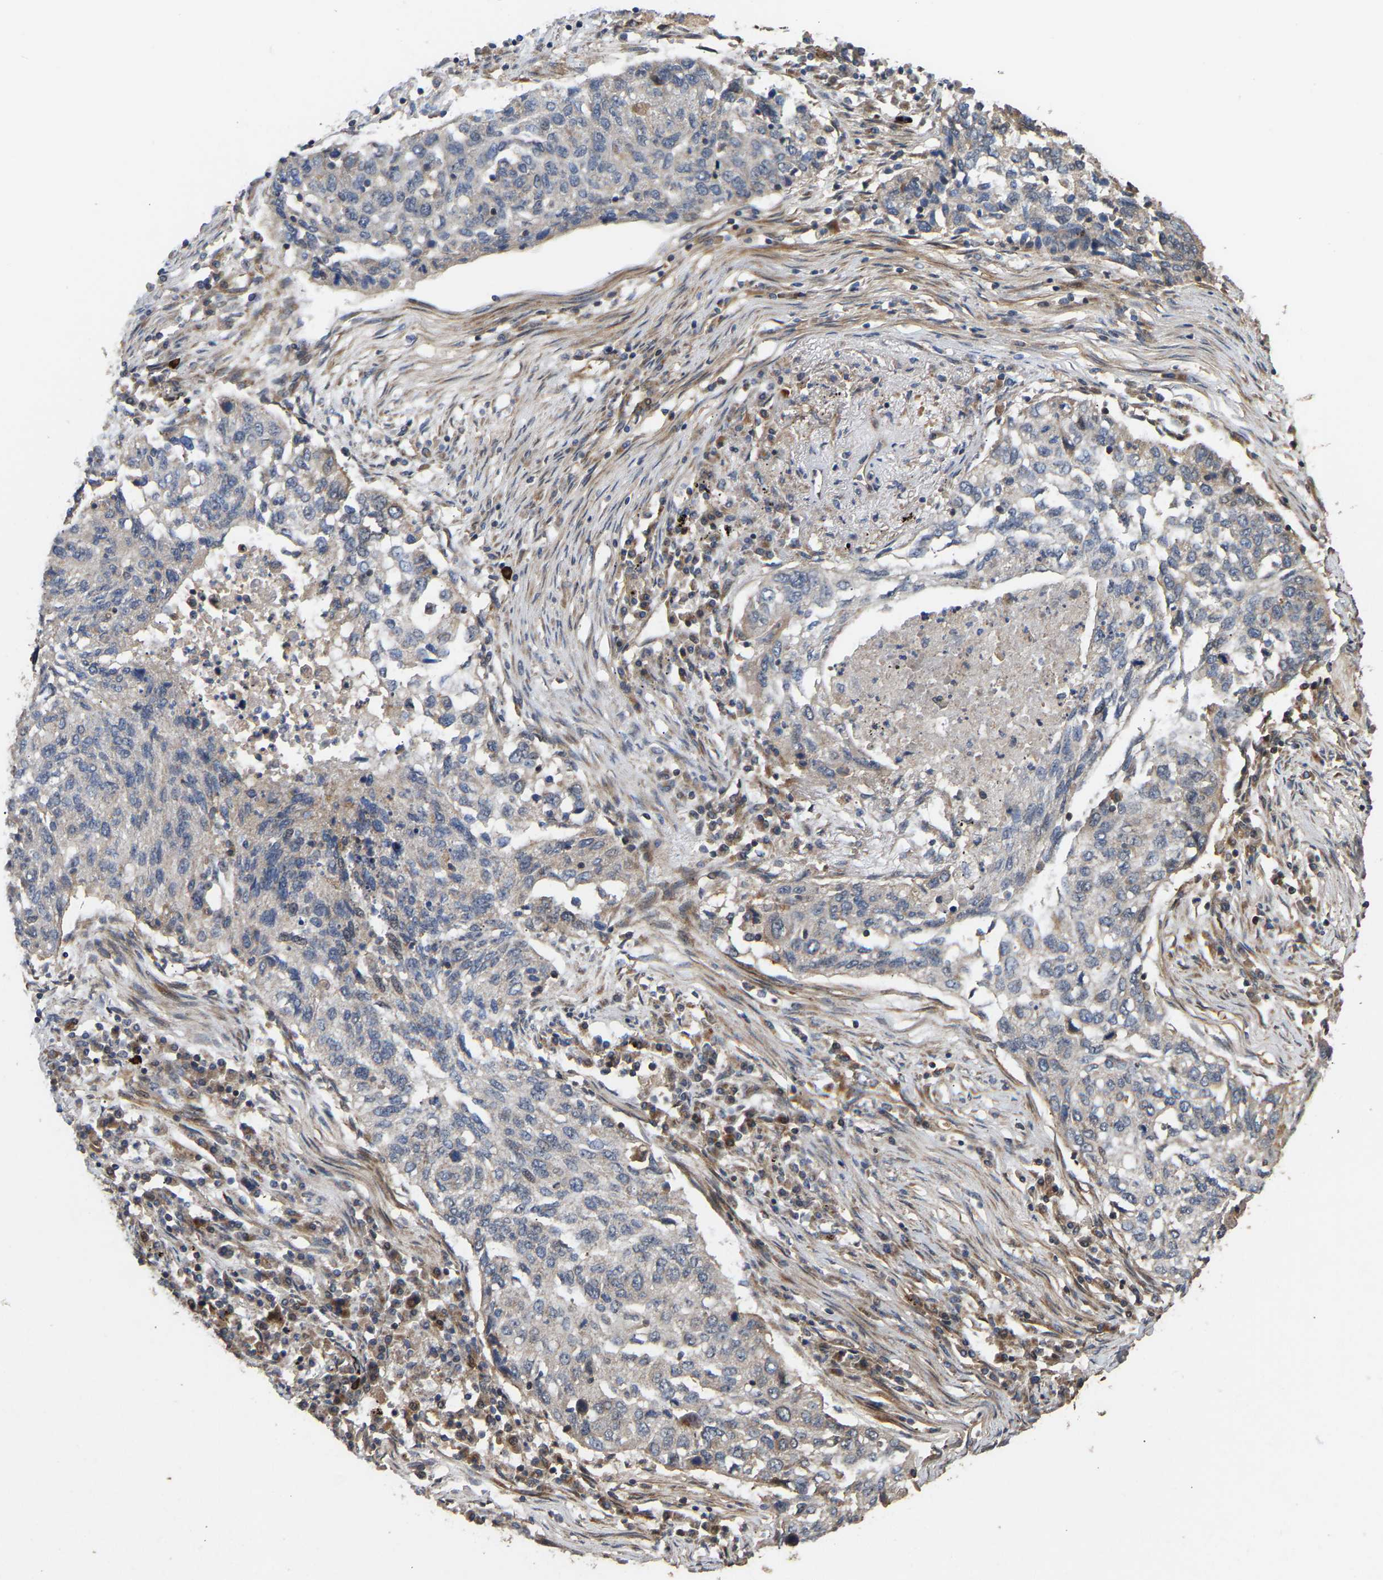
{"staining": {"intensity": "negative", "quantity": "none", "location": "none"}, "tissue": "lung cancer", "cell_type": "Tumor cells", "image_type": "cancer", "snomed": [{"axis": "morphology", "description": "Squamous cell carcinoma, NOS"}, {"axis": "topography", "description": "Lung"}], "caption": "Tumor cells are negative for brown protein staining in squamous cell carcinoma (lung).", "gene": "STAU1", "patient": {"sex": "female", "age": 63}}